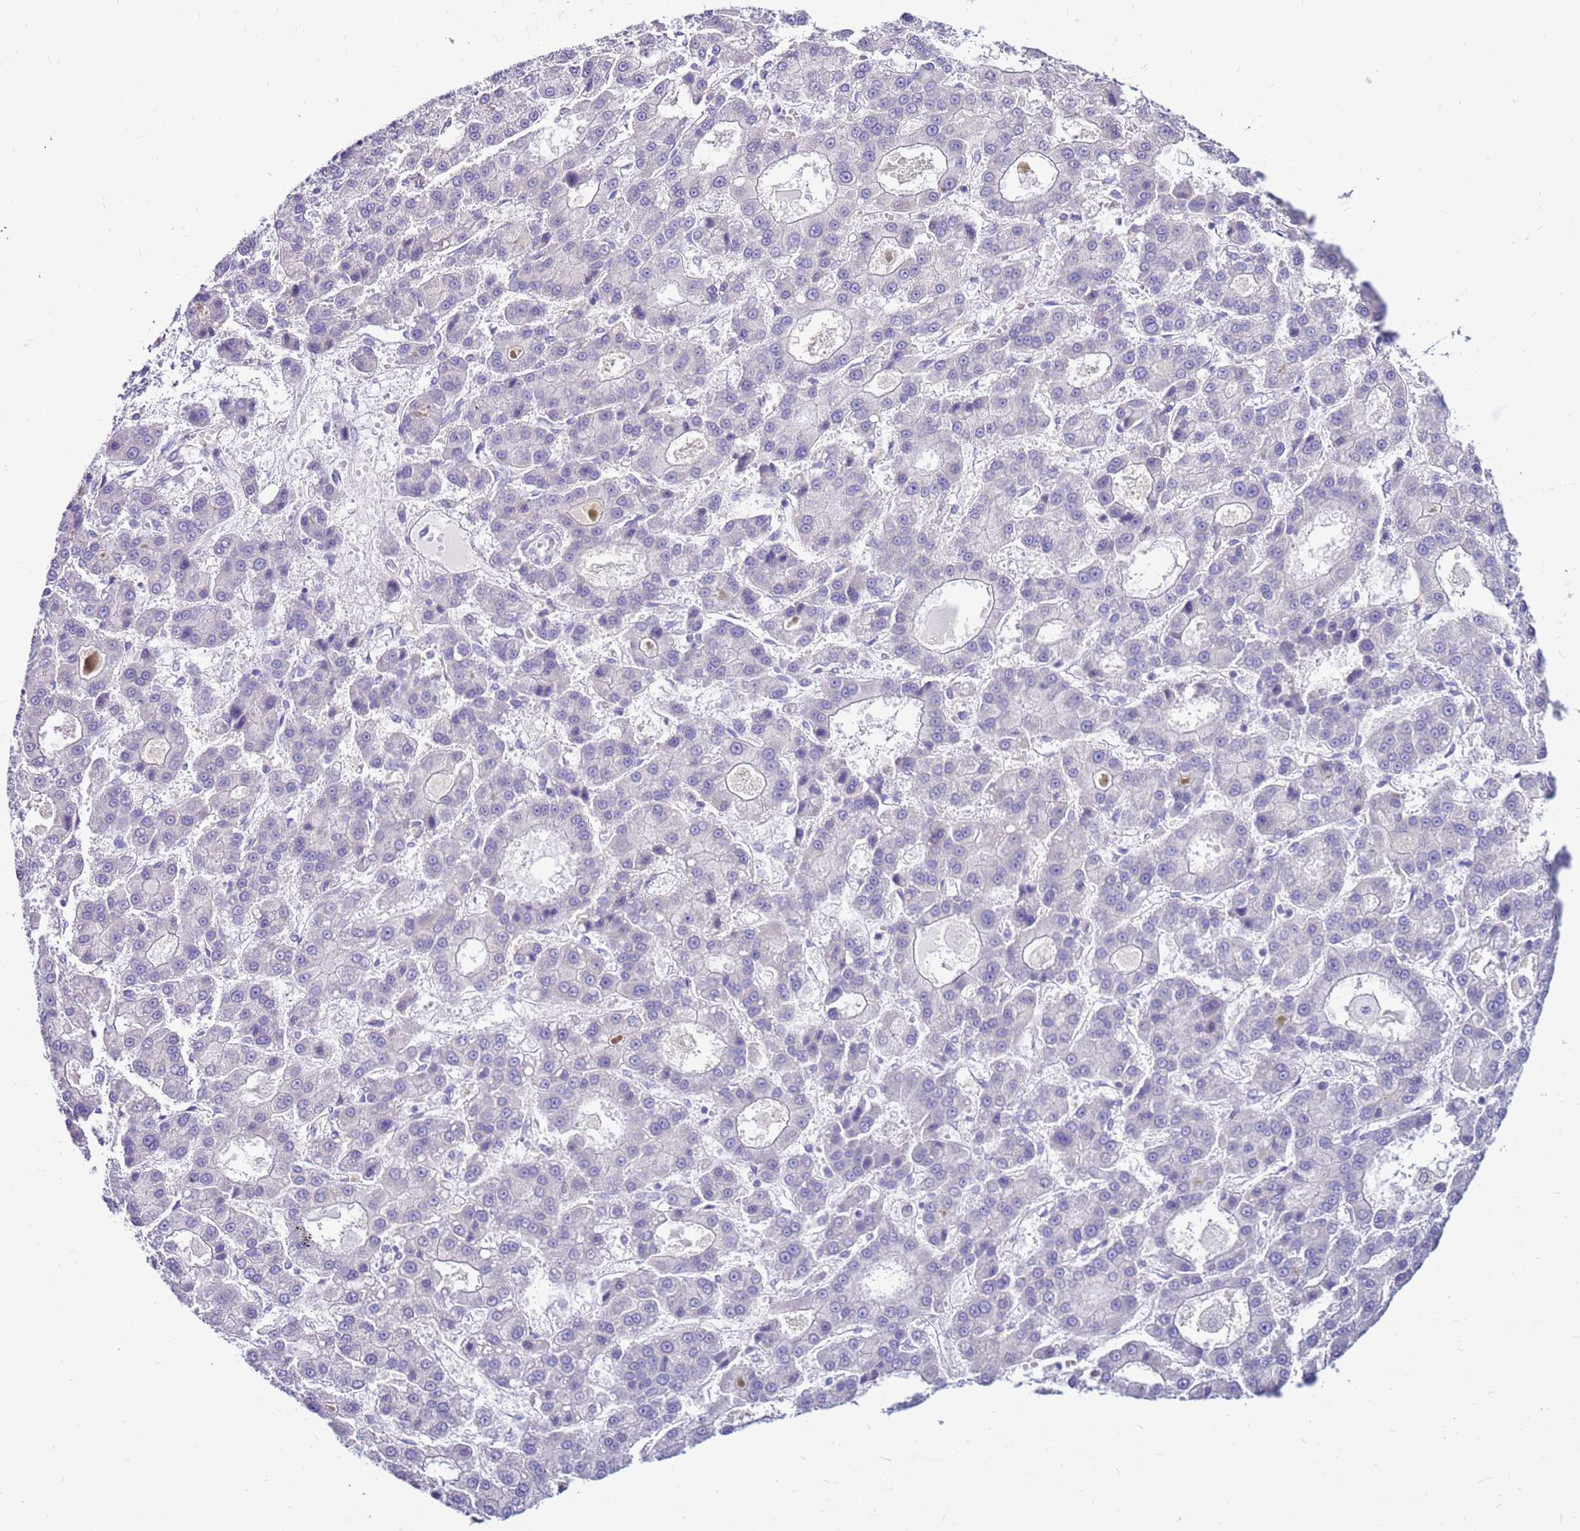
{"staining": {"intensity": "negative", "quantity": "none", "location": "none"}, "tissue": "liver cancer", "cell_type": "Tumor cells", "image_type": "cancer", "snomed": [{"axis": "morphology", "description": "Carcinoma, Hepatocellular, NOS"}, {"axis": "topography", "description": "Liver"}], "caption": "This is an immunohistochemistry photomicrograph of hepatocellular carcinoma (liver). There is no expression in tumor cells.", "gene": "IGF1R", "patient": {"sex": "male", "age": 70}}